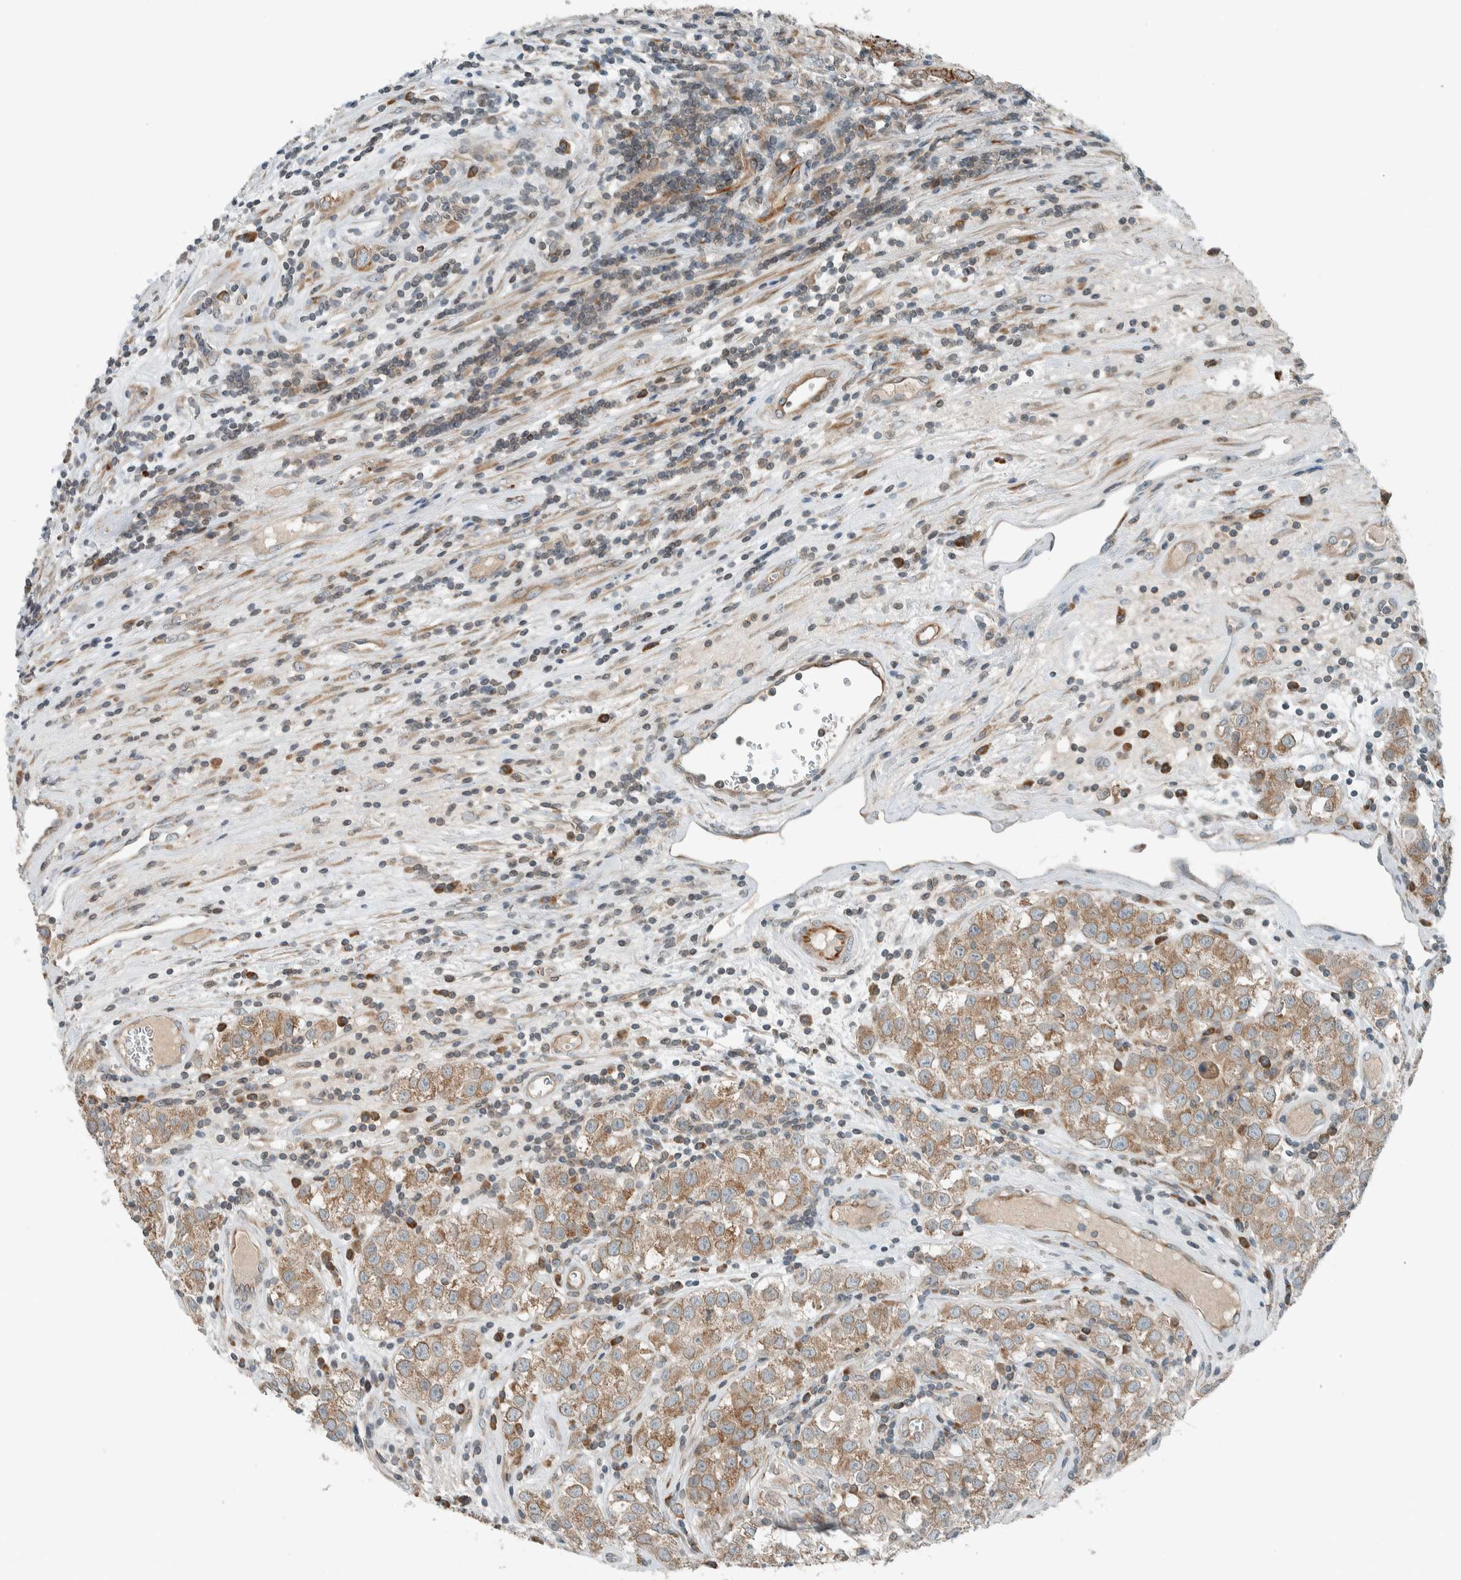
{"staining": {"intensity": "moderate", "quantity": ">75%", "location": "cytoplasmic/membranous"}, "tissue": "testis cancer", "cell_type": "Tumor cells", "image_type": "cancer", "snomed": [{"axis": "morphology", "description": "Seminoma, NOS"}, {"axis": "morphology", "description": "Carcinoma, Embryonal, NOS"}, {"axis": "topography", "description": "Testis"}], "caption": "Embryonal carcinoma (testis) tissue exhibits moderate cytoplasmic/membranous staining in approximately >75% of tumor cells", "gene": "SEL1L", "patient": {"sex": "male", "age": 43}}